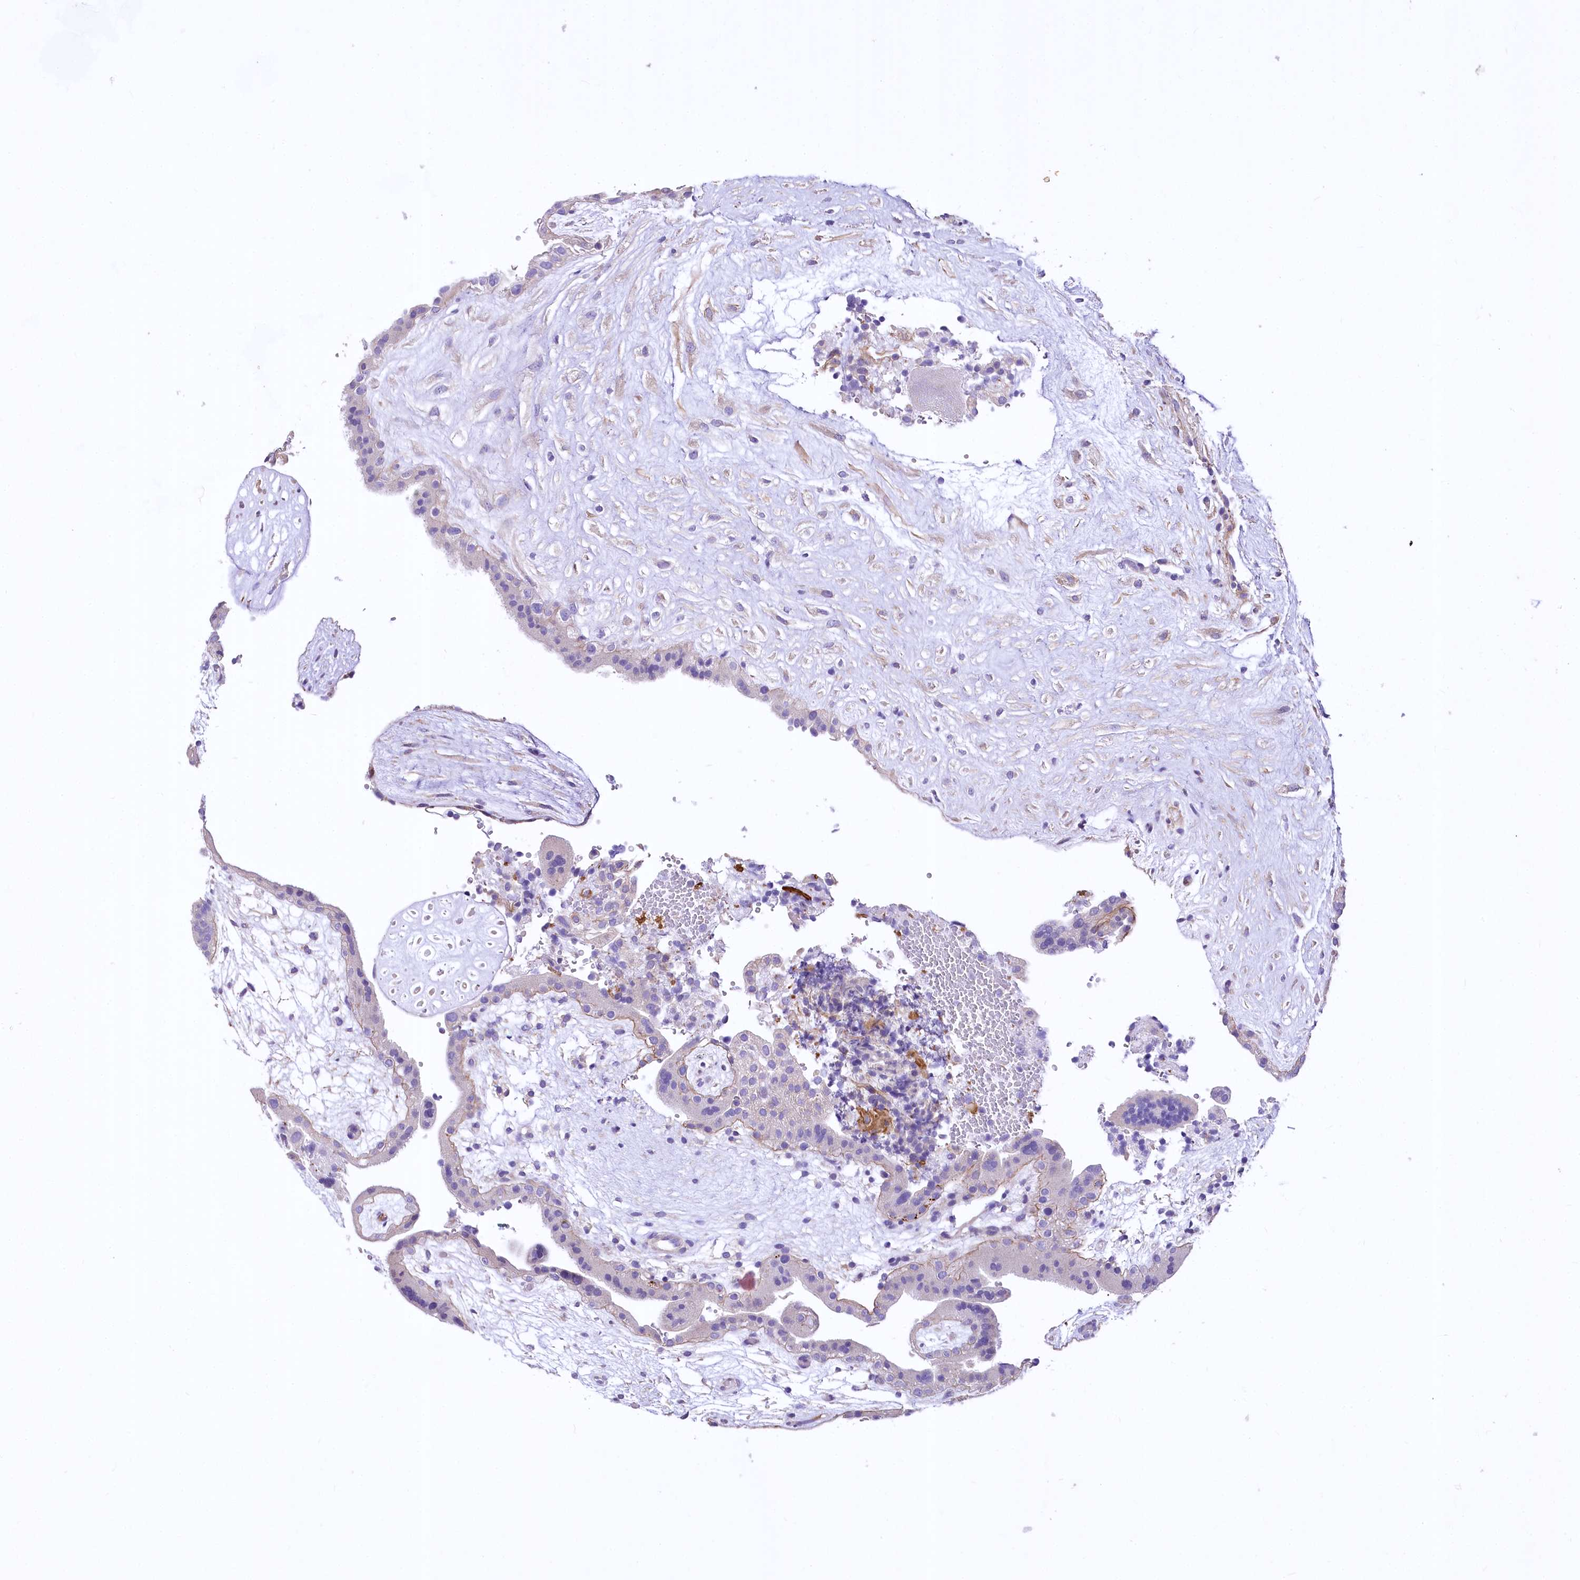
{"staining": {"intensity": "negative", "quantity": "none", "location": "none"}, "tissue": "placenta", "cell_type": "Decidual cells", "image_type": "normal", "snomed": [{"axis": "morphology", "description": "Normal tissue, NOS"}, {"axis": "topography", "description": "Placenta"}], "caption": "A histopathology image of placenta stained for a protein demonstrates no brown staining in decidual cells. (DAB (3,3'-diaminobenzidine) immunohistochemistry with hematoxylin counter stain).", "gene": "RDH16", "patient": {"sex": "female", "age": 18}}